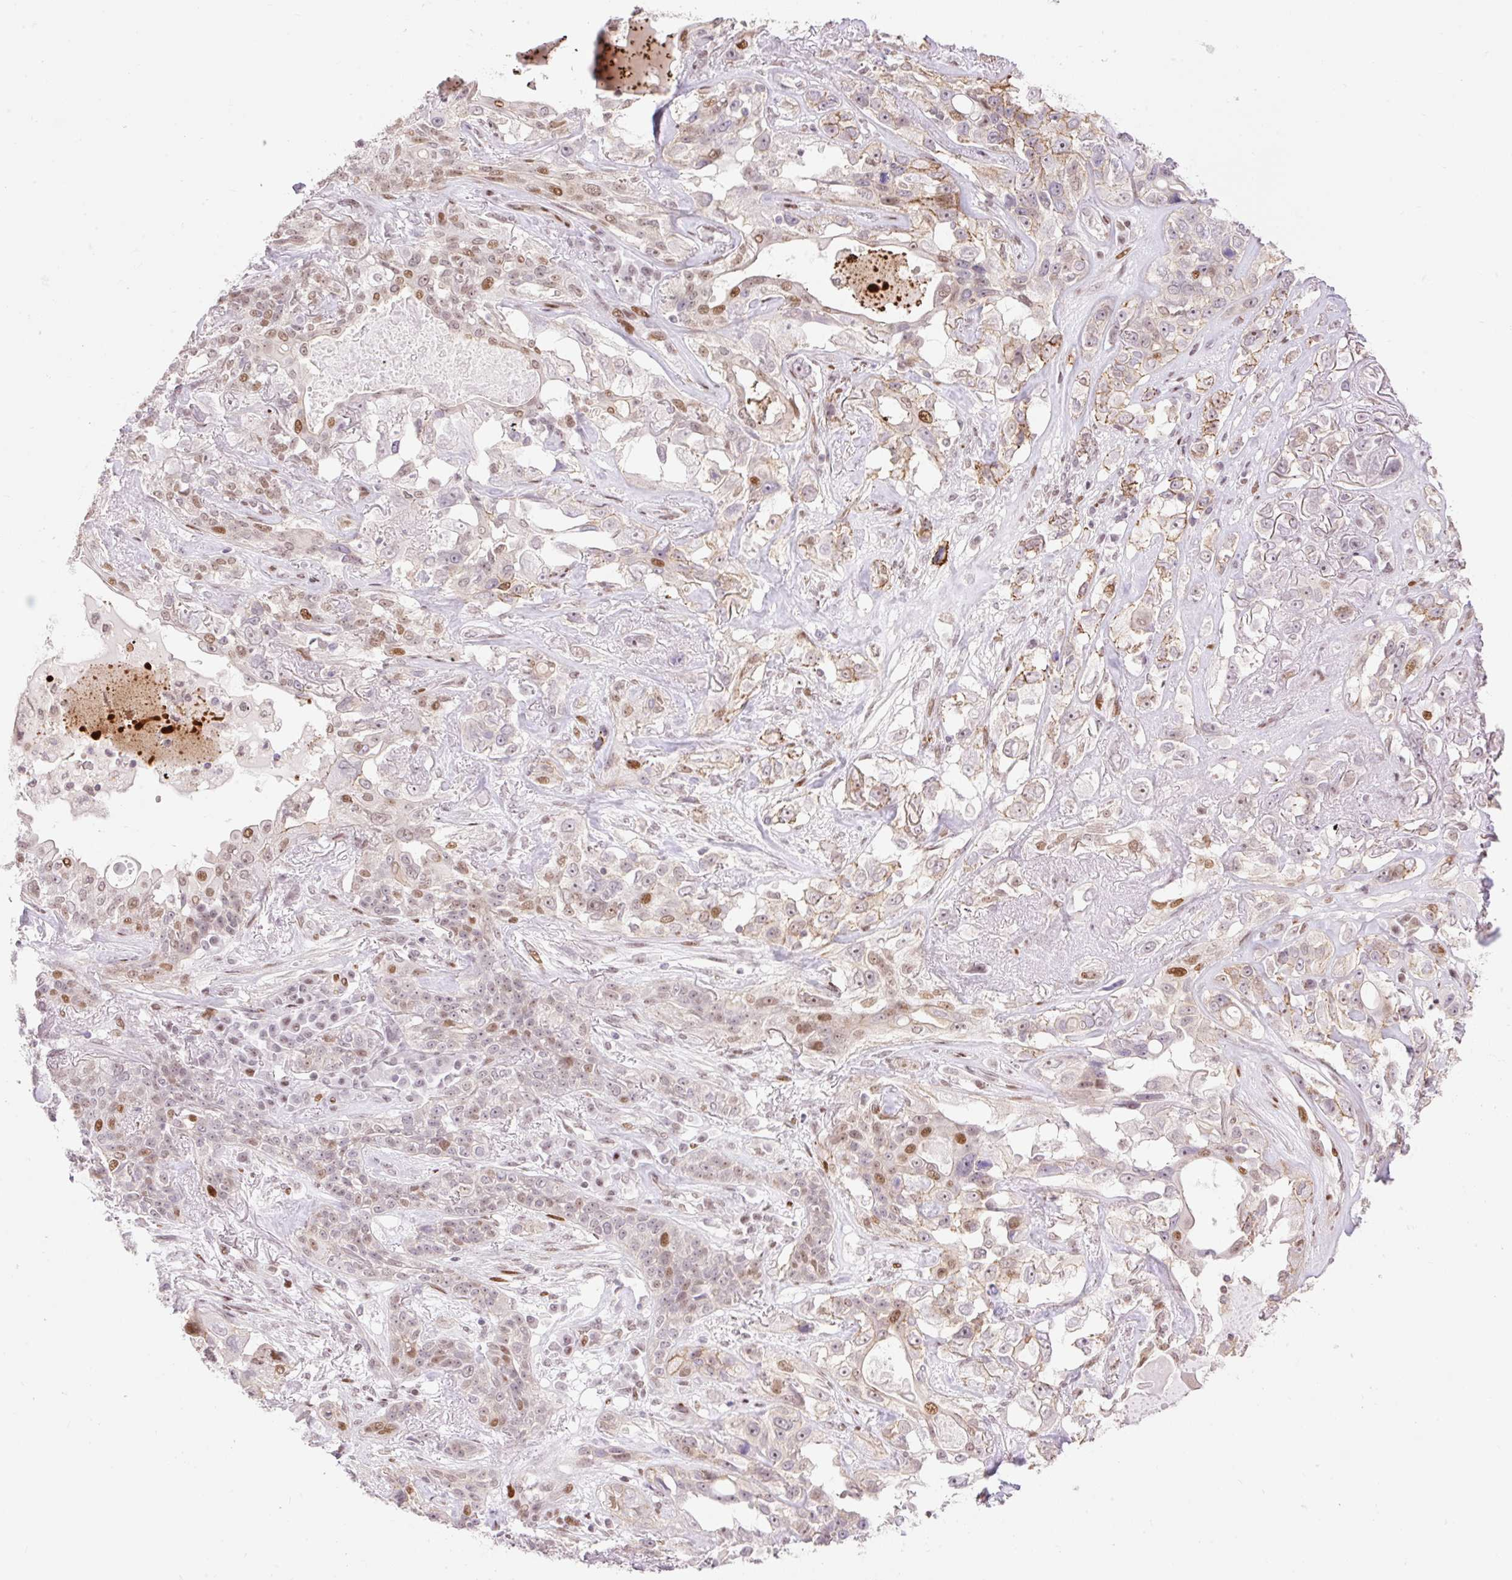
{"staining": {"intensity": "moderate", "quantity": "<25%", "location": "nuclear"}, "tissue": "lung cancer", "cell_type": "Tumor cells", "image_type": "cancer", "snomed": [{"axis": "morphology", "description": "Squamous cell carcinoma, NOS"}, {"axis": "topography", "description": "Lung"}], "caption": "Squamous cell carcinoma (lung) stained with a brown dye demonstrates moderate nuclear positive staining in approximately <25% of tumor cells.", "gene": "RIPPLY3", "patient": {"sex": "female", "age": 70}}